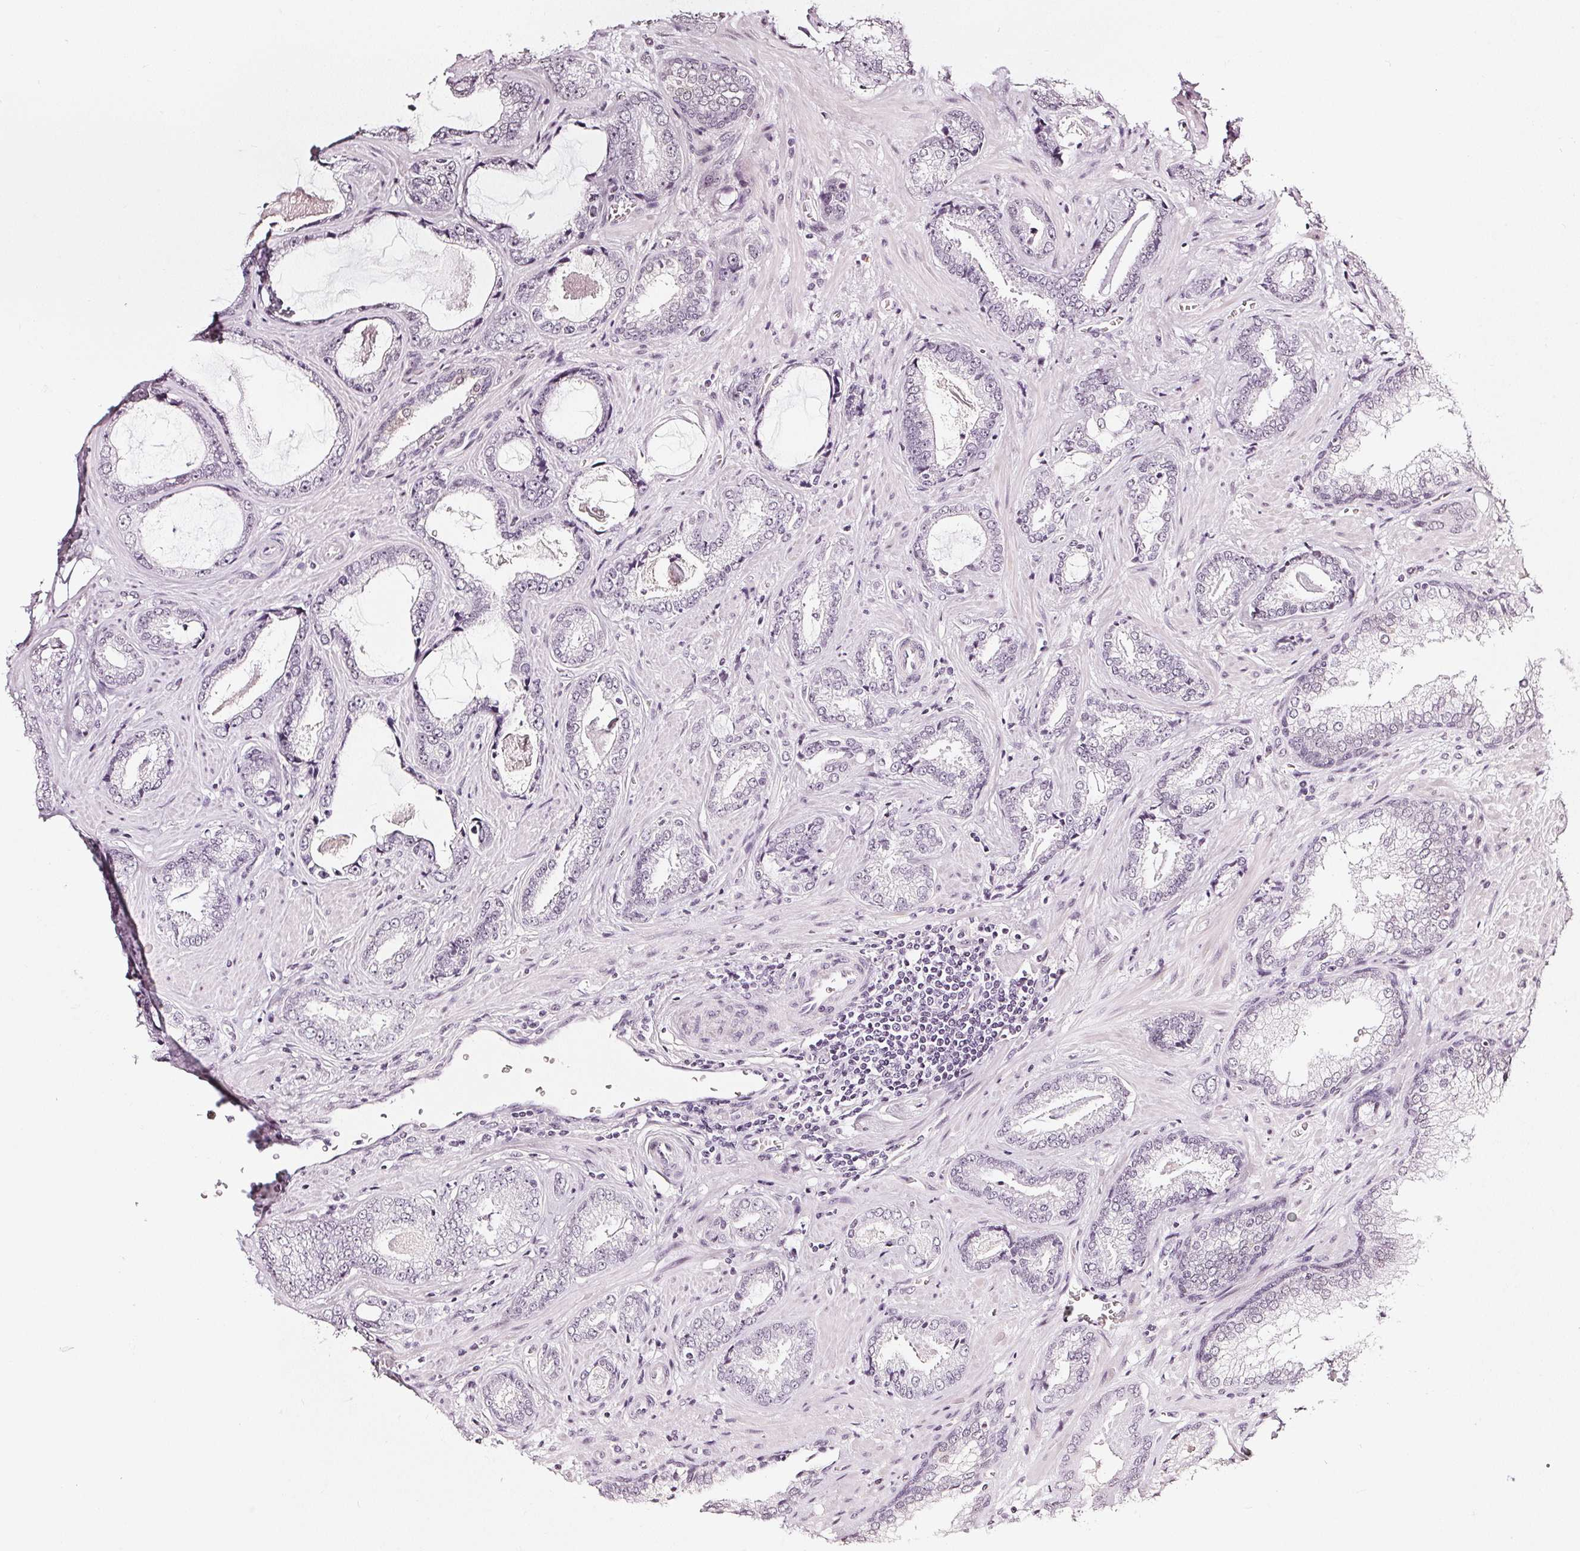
{"staining": {"intensity": "negative", "quantity": "none", "location": "none"}, "tissue": "prostate cancer", "cell_type": "Tumor cells", "image_type": "cancer", "snomed": [{"axis": "morphology", "description": "Adenocarcinoma, Low grade"}, {"axis": "topography", "description": "Prostate"}], "caption": "Immunohistochemical staining of prostate cancer (low-grade adenocarcinoma) shows no significant expression in tumor cells. The staining was performed using DAB (3,3'-diaminobenzidine) to visualize the protein expression in brown, while the nuclei were stained in blue with hematoxylin (Magnification: 20x).", "gene": "DNAJC6", "patient": {"sex": "male", "age": 61}}